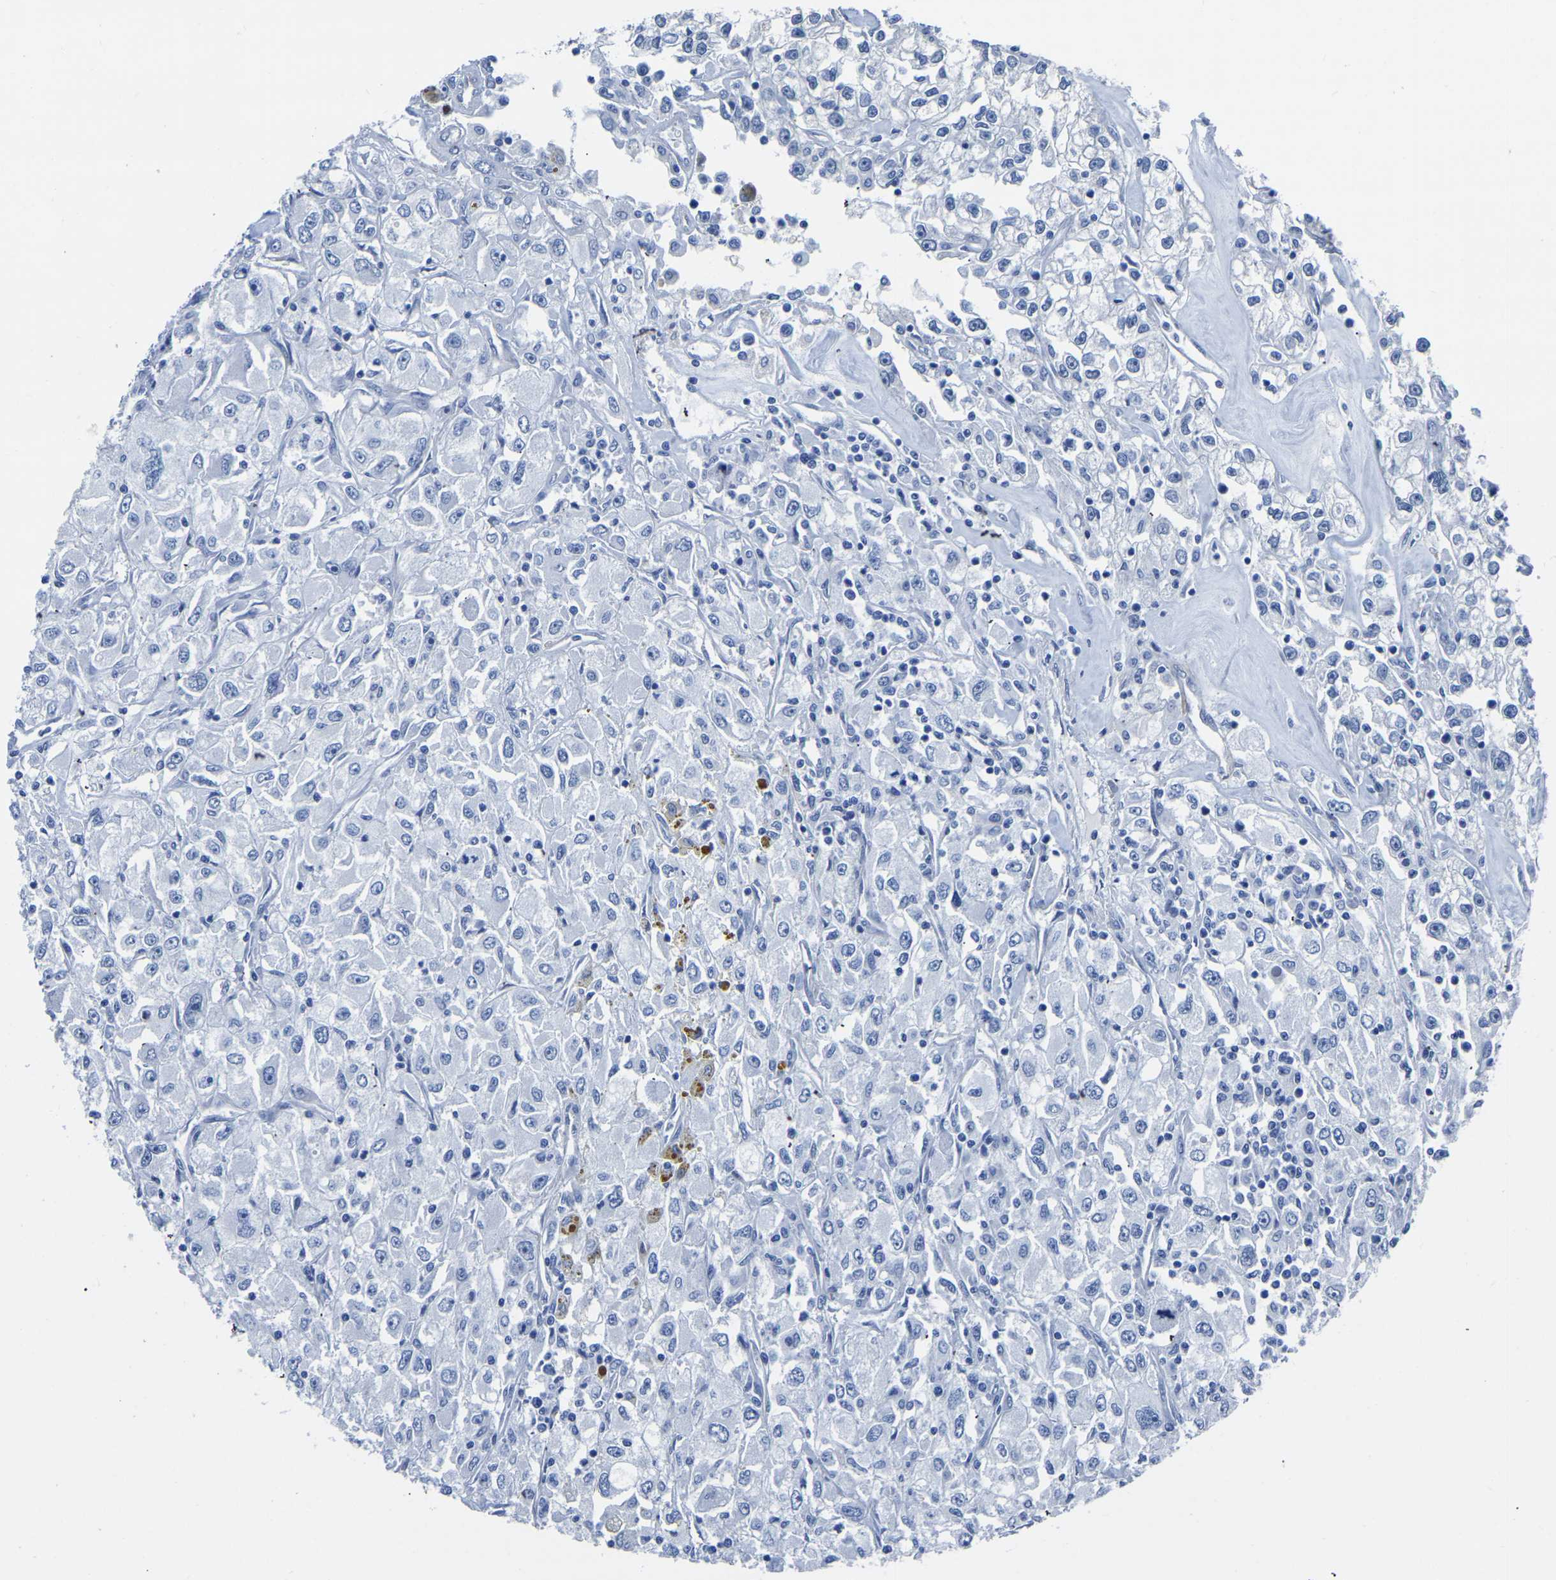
{"staining": {"intensity": "negative", "quantity": "none", "location": "none"}, "tissue": "renal cancer", "cell_type": "Tumor cells", "image_type": "cancer", "snomed": [{"axis": "morphology", "description": "Adenocarcinoma, NOS"}, {"axis": "topography", "description": "Kidney"}], "caption": "An immunohistochemistry (IHC) photomicrograph of renal cancer is shown. There is no staining in tumor cells of renal cancer. (Immunohistochemistry, brightfield microscopy, high magnification).", "gene": "SLC45A3", "patient": {"sex": "female", "age": 52}}